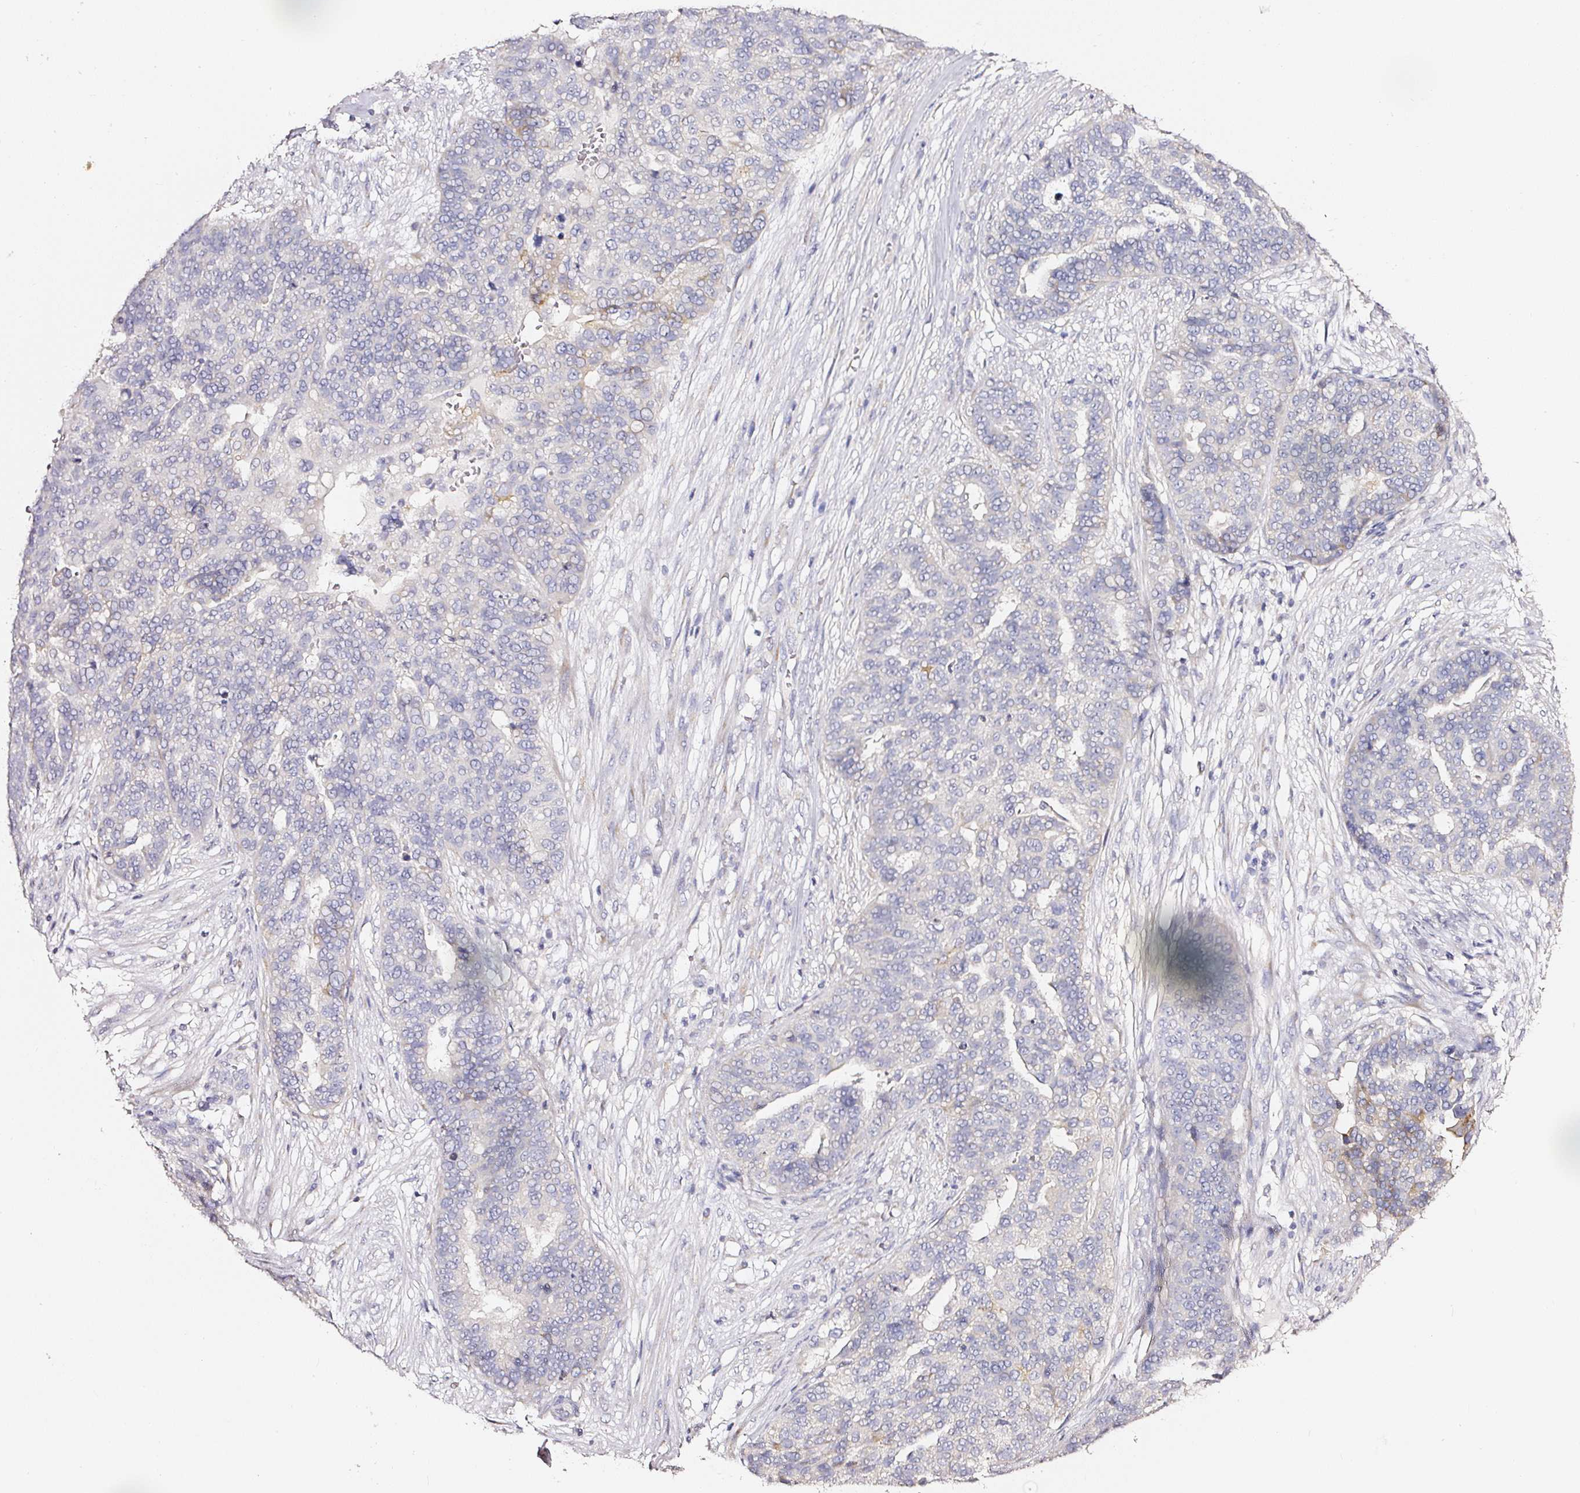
{"staining": {"intensity": "negative", "quantity": "none", "location": "none"}, "tissue": "ovarian cancer", "cell_type": "Tumor cells", "image_type": "cancer", "snomed": [{"axis": "morphology", "description": "Cystadenocarcinoma, serous, NOS"}, {"axis": "topography", "description": "Ovary"}], "caption": "Immunohistochemistry (IHC) micrograph of human ovarian cancer (serous cystadenocarcinoma) stained for a protein (brown), which displays no positivity in tumor cells. (IHC, brightfield microscopy, high magnification).", "gene": "NTRK1", "patient": {"sex": "female", "age": 59}}